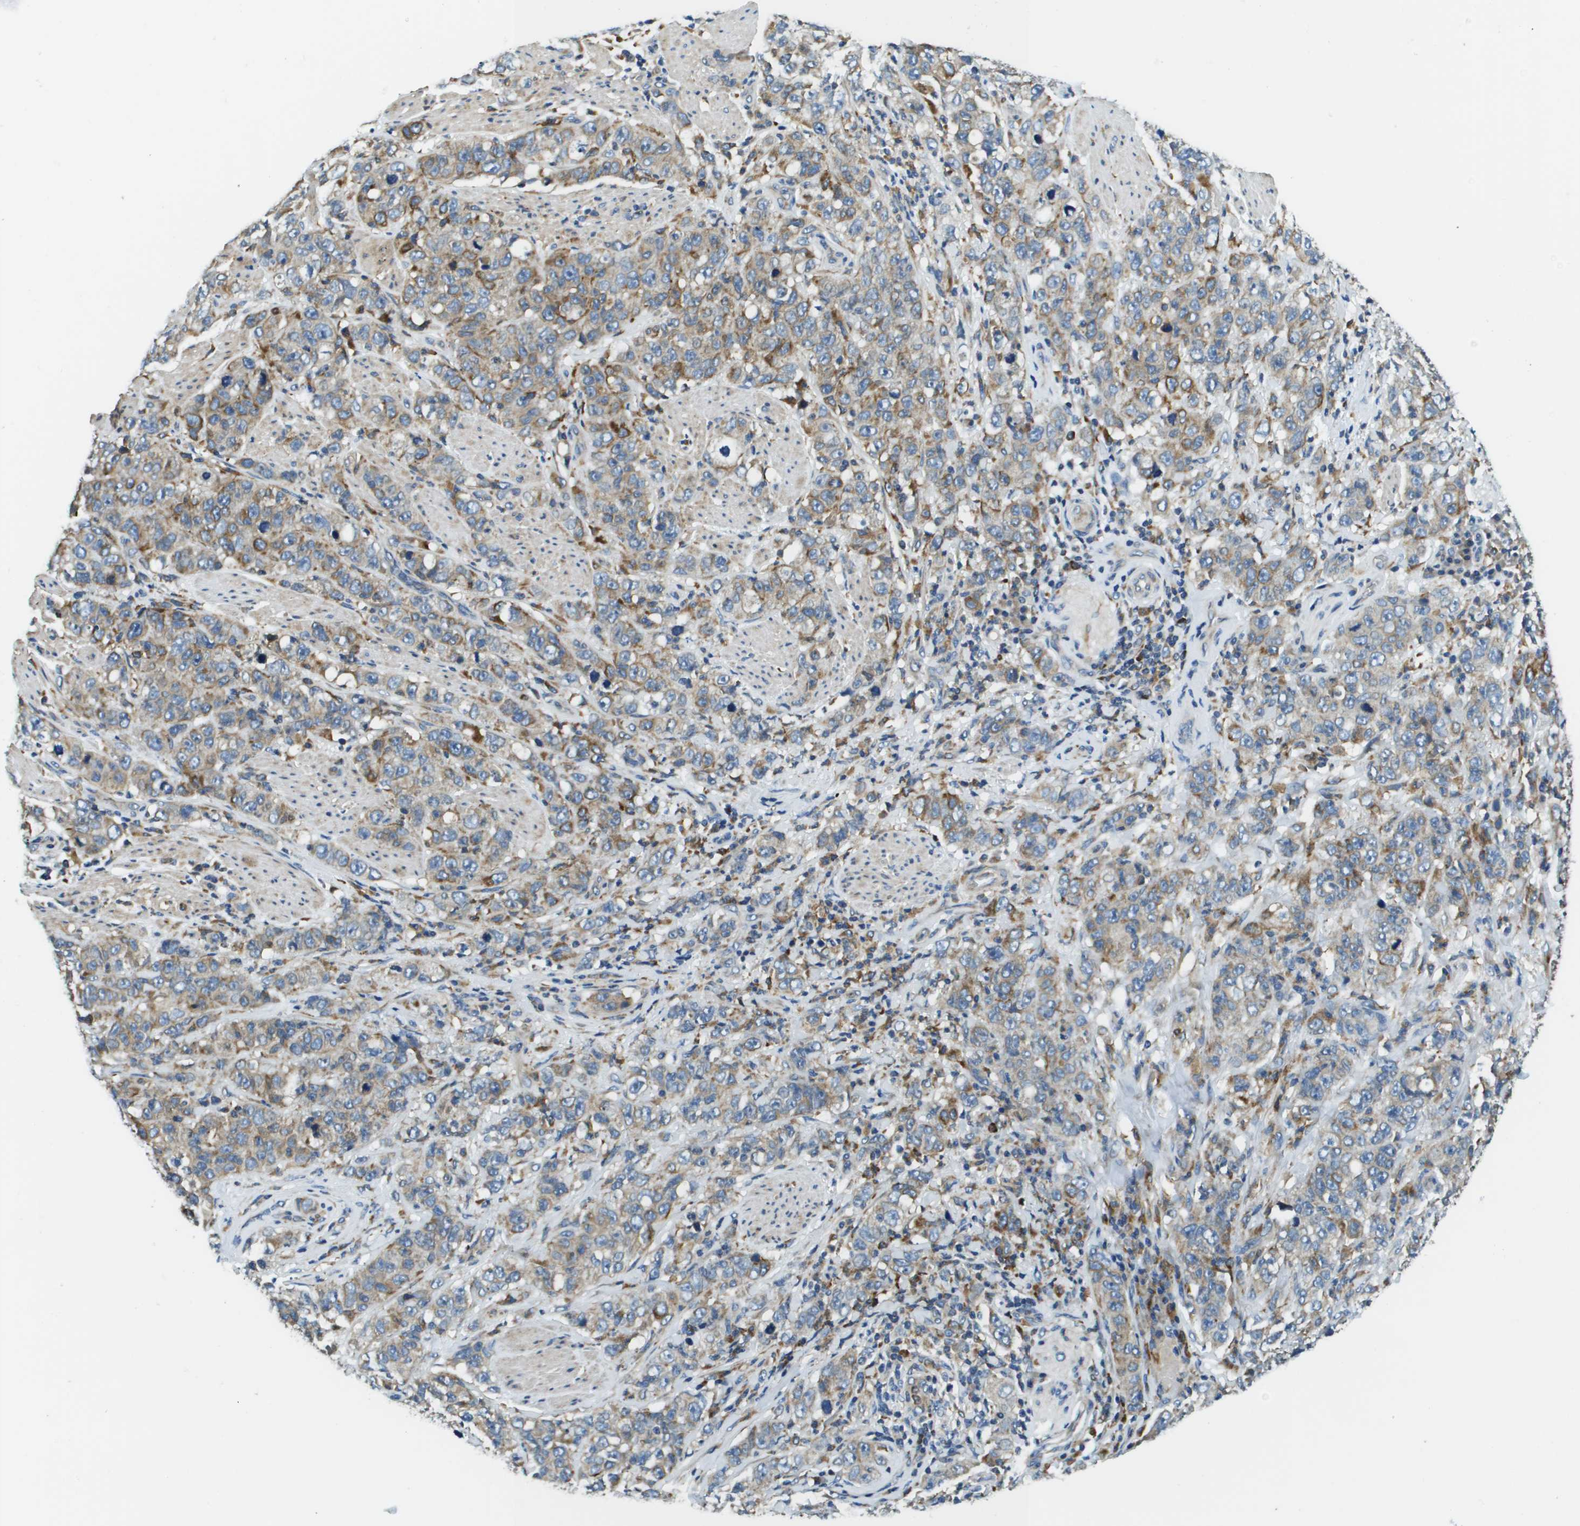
{"staining": {"intensity": "moderate", "quantity": "<25%", "location": "cytoplasmic/membranous"}, "tissue": "stomach cancer", "cell_type": "Tumor cells", "image_type": "cancer", "snomed": [{"axis": "morphology", "description": "Adenocarcinoma, NOS"}, {"axis": "topography", "description": "Stomach"}], "caption": "This micrograph reveals stomach cancer (adenocarcinoma) stained with IHC to label a protein in brown. The cytoplasmic/membranous of tumor cells show moderate positivity for the protein. Nuclei are counter-stained blue.", "gene": "CNPY3", "patient": {"sex": "male", "age": 48}}